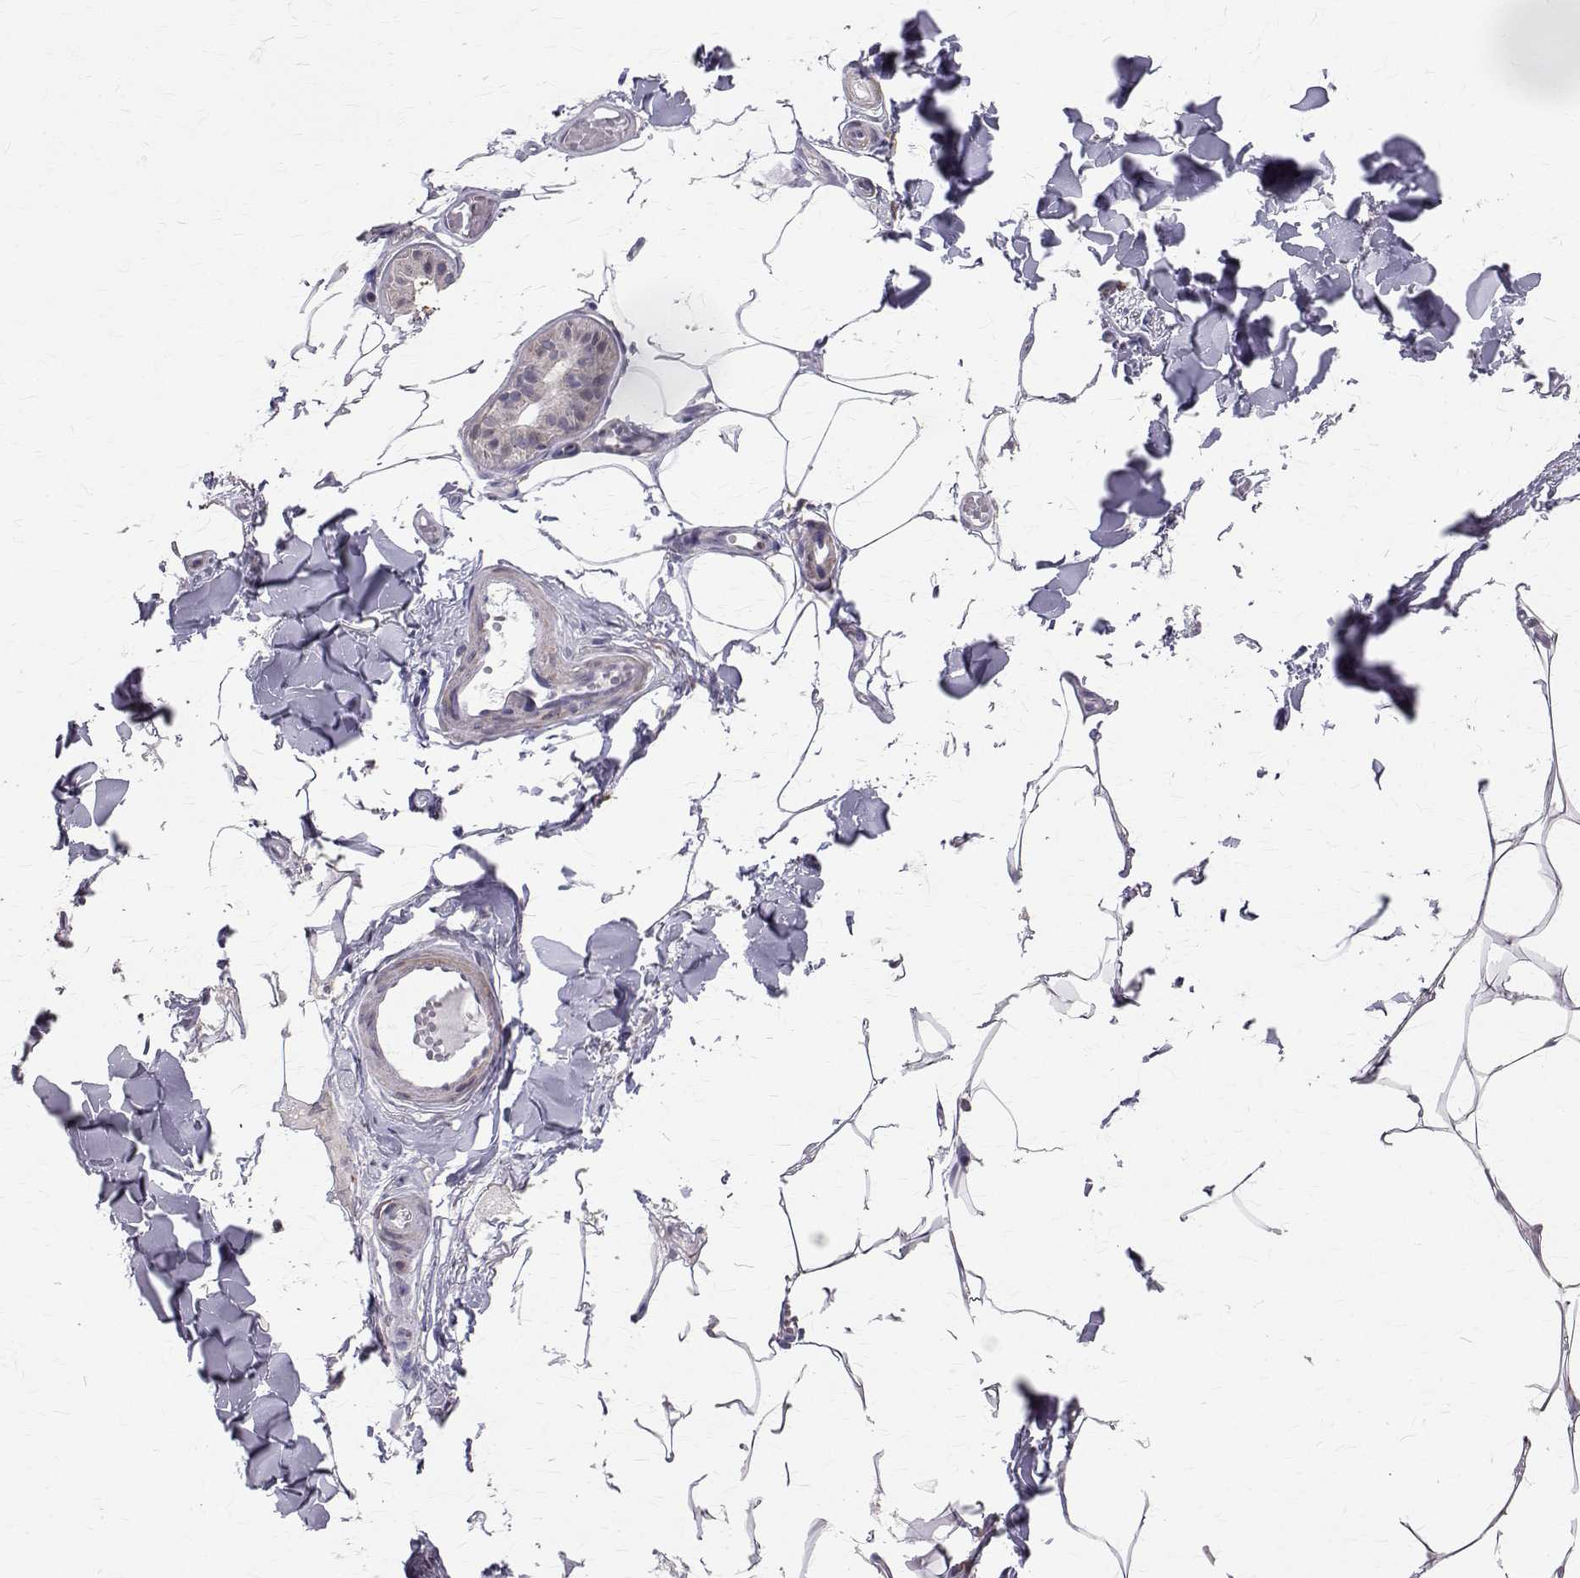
{"staining": {"intensity": "negative", "quantity": "none", "location": "none"}, "tissue": "adipose tissue", "cell_type": "Adipocytes", "image_type": "normal", "snomed": [{"axis": "morphology", "description": "Normal tissue, NOS"}, {"axis": "topography", "description": "Skin"}, {"axis": "topography", "description": "Peripheral nerve tissue"}], "caption": "Immunohistochemistry (IHC) photomicrograph of unremarkable adipose tissue: adipose tissue stained with DAB reveals no significant protein staining in adipocytes.", "gene": "CCDC89", "patient": {"sex": "female", "age": 45}}